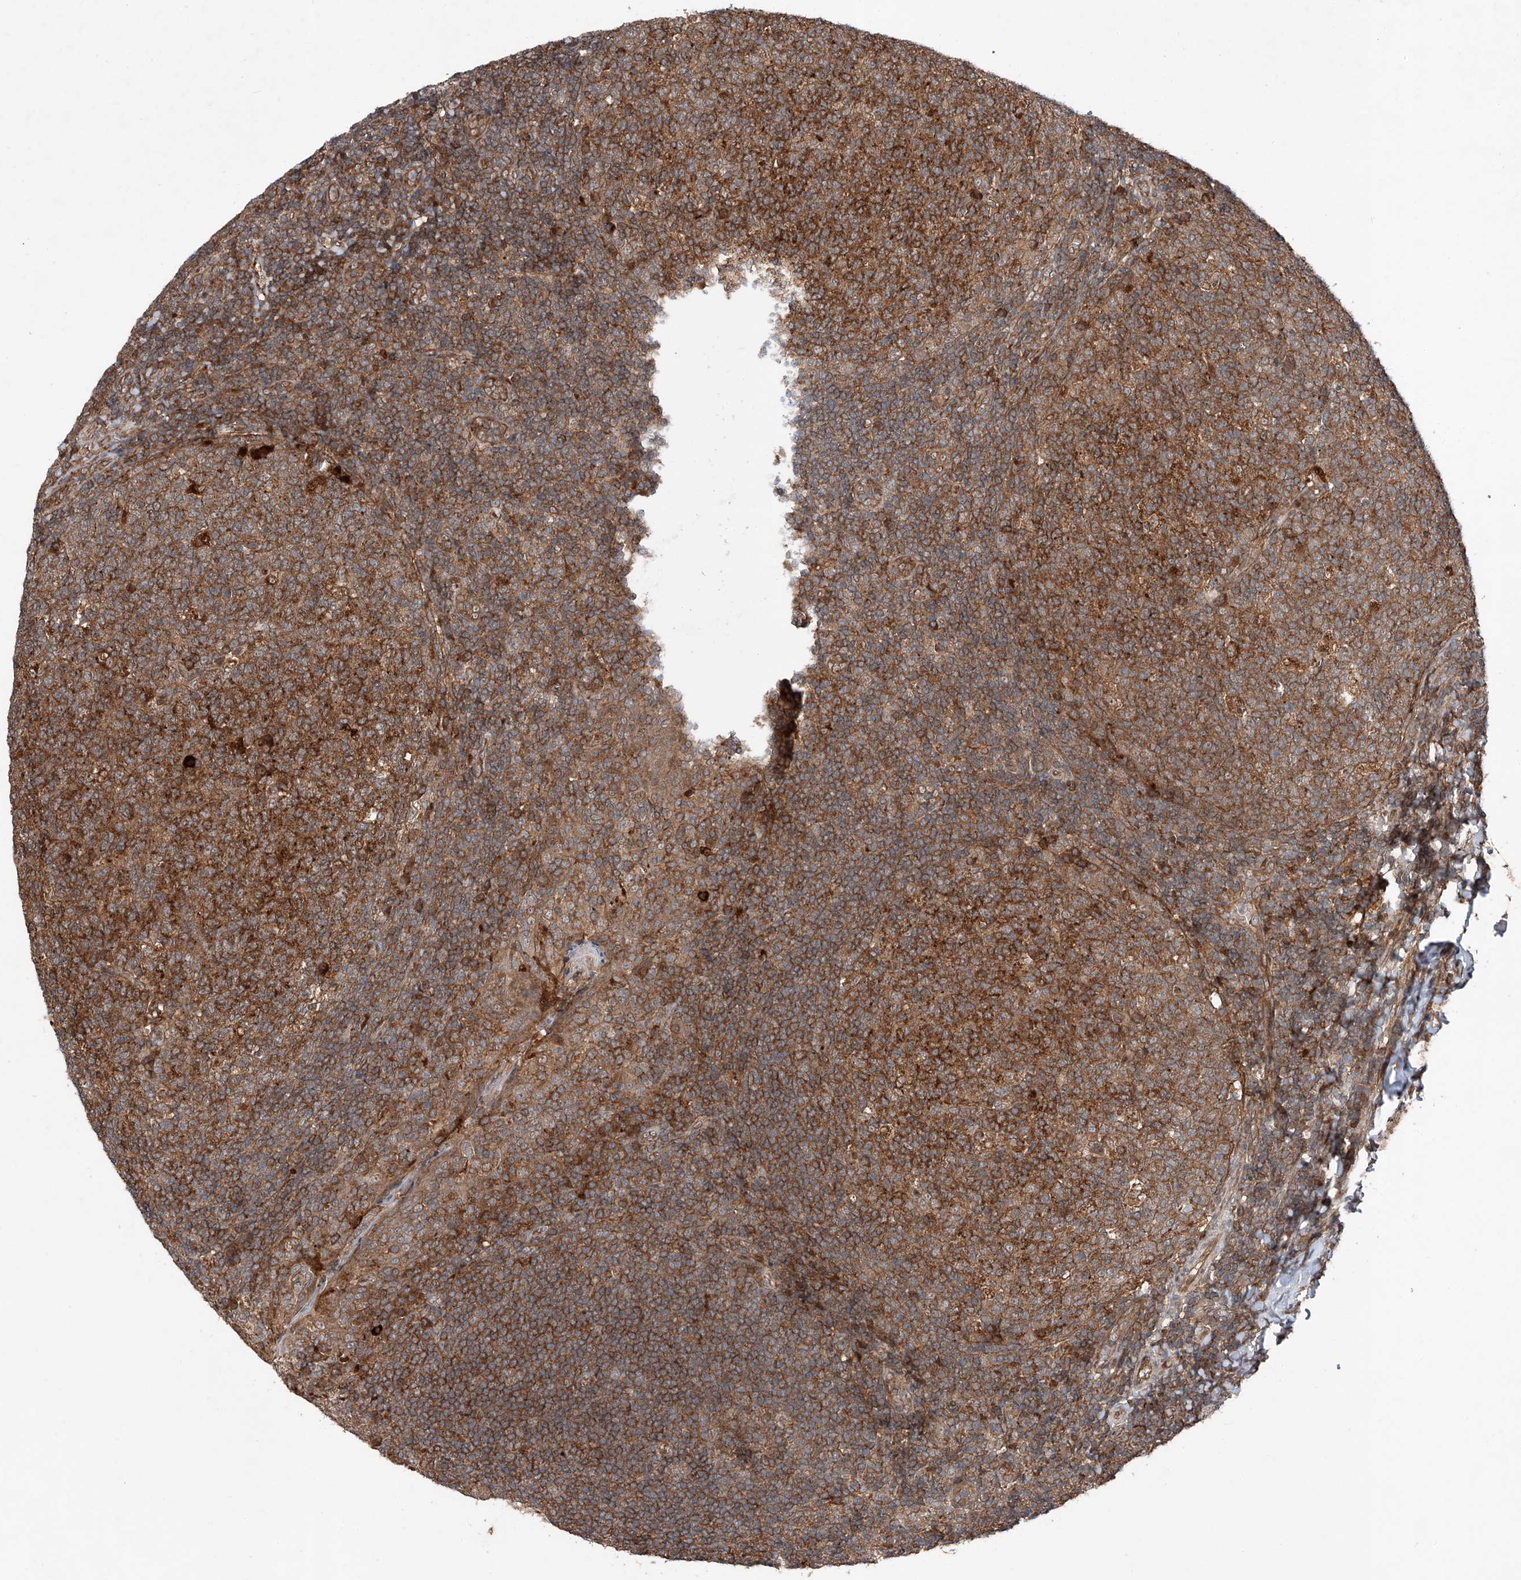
{"staining": {"intensity": "strong", "quantity": ">75%", "location": "cytoplasmic/membranous"}, "tissue": "tonsil", "cell_type": "Germinal center cells", "image_type": "normal", "snomed": [{"axis": "morphology", "description": "Normal tissue, NOS"}, {"axis": "topography", "description": "Tonsil"}], "caption": "Immunohistochemical staining of benign human tonsil reveals strong cytoplasmic/membranous protein staining in approximately >75% of germinal center cells.", "gene": "ZFP28", "patient": {"sex": "female", "age": 19}}